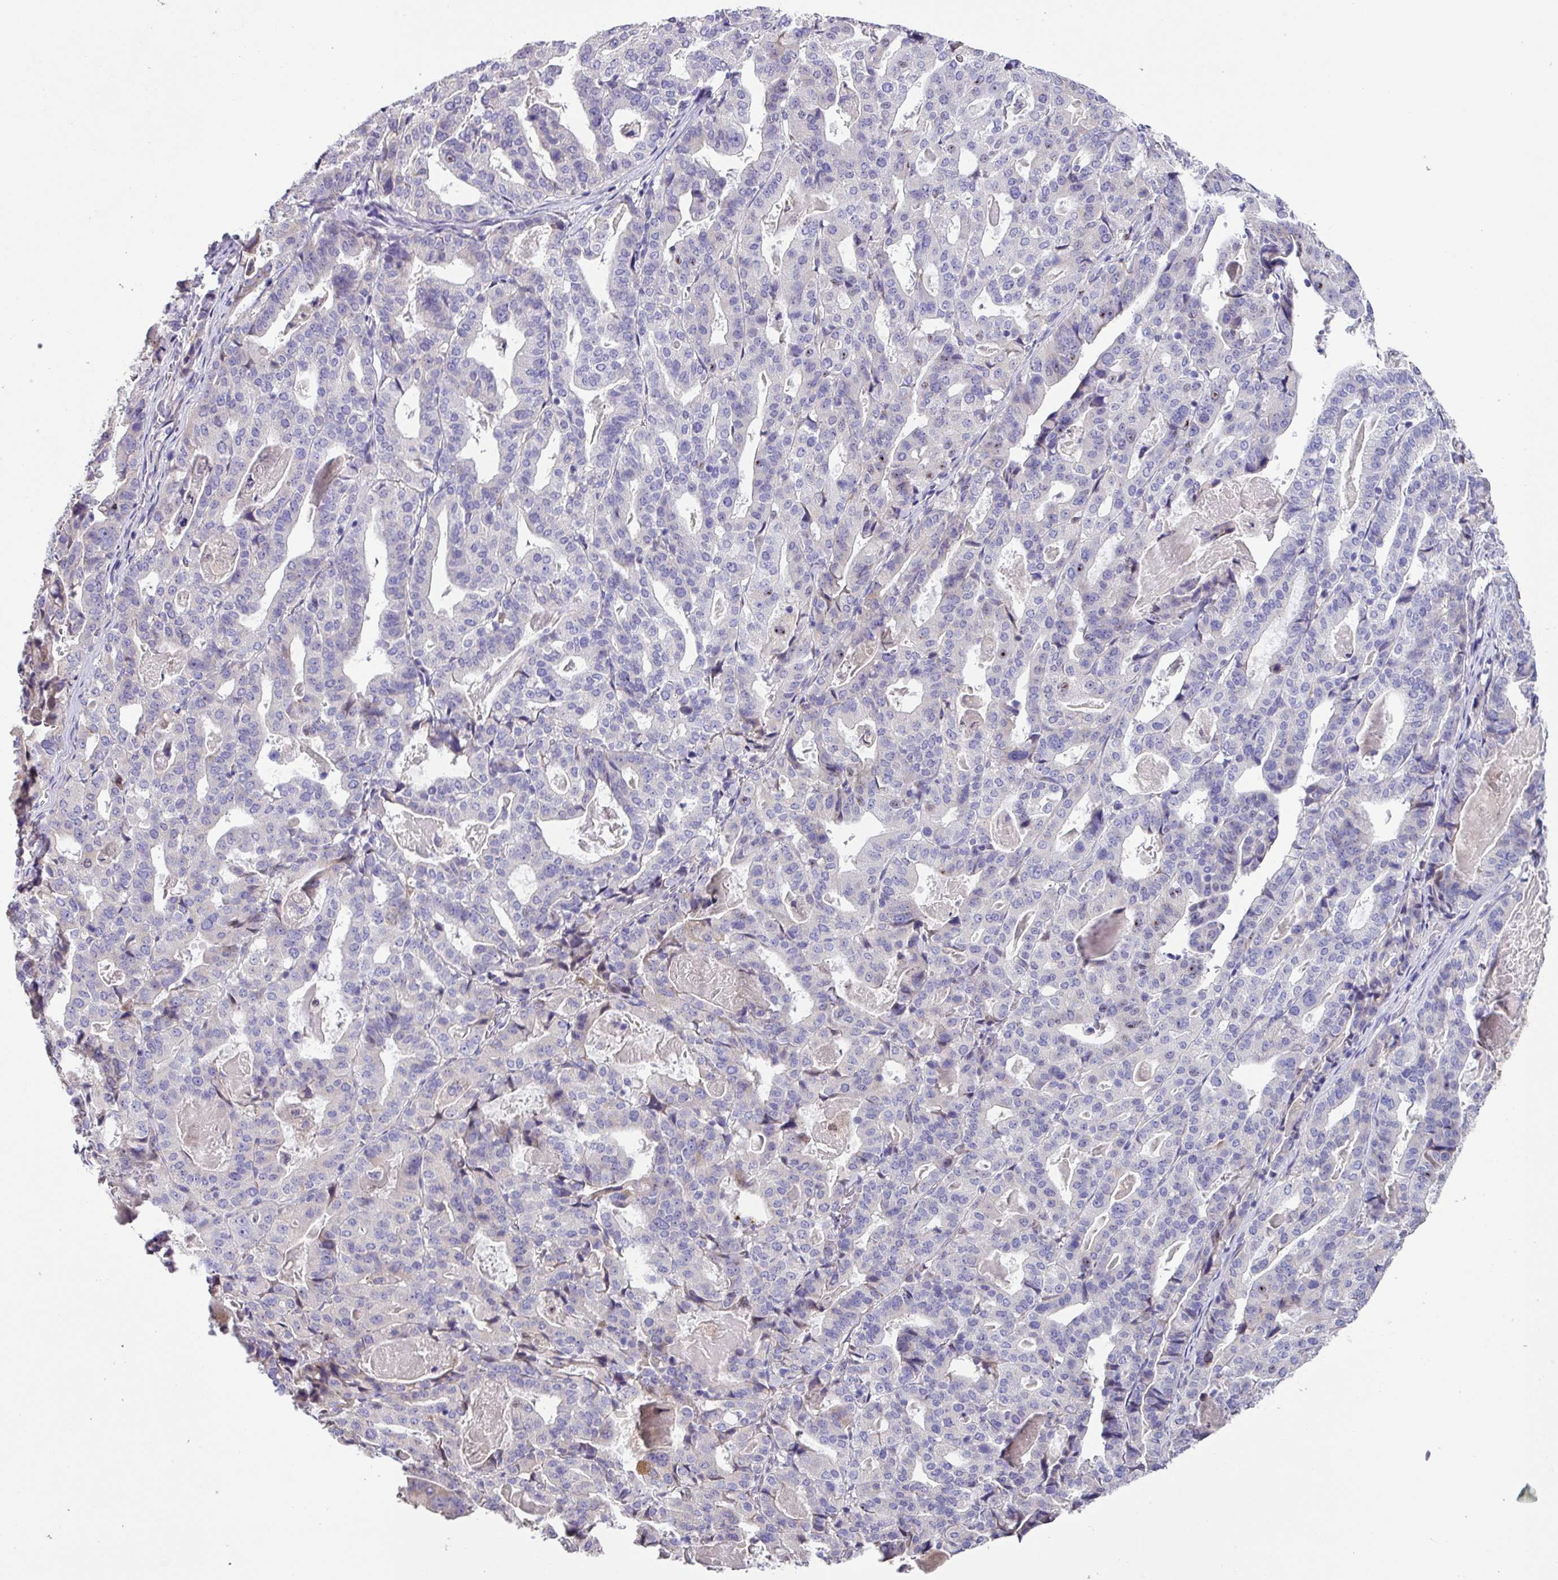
{"staining": {"intensity": "negative", "quantity": "none", "location": "none"}, "tissue": "stomach cancer", "cell_type": "Tumor cells", "image_type": "cancer", "snomed": [{"axis": "morphology", "description": "Adenocarcinoma, NOS"}, {"axis": "topography", "description": "Stomach"}], "caption": "Protein analysis of adenocarcinoma (stomach) shows no significant positivity in tumor cells.", "gene": "ZG16", "patient": {"sex": "male", "age": 48}}